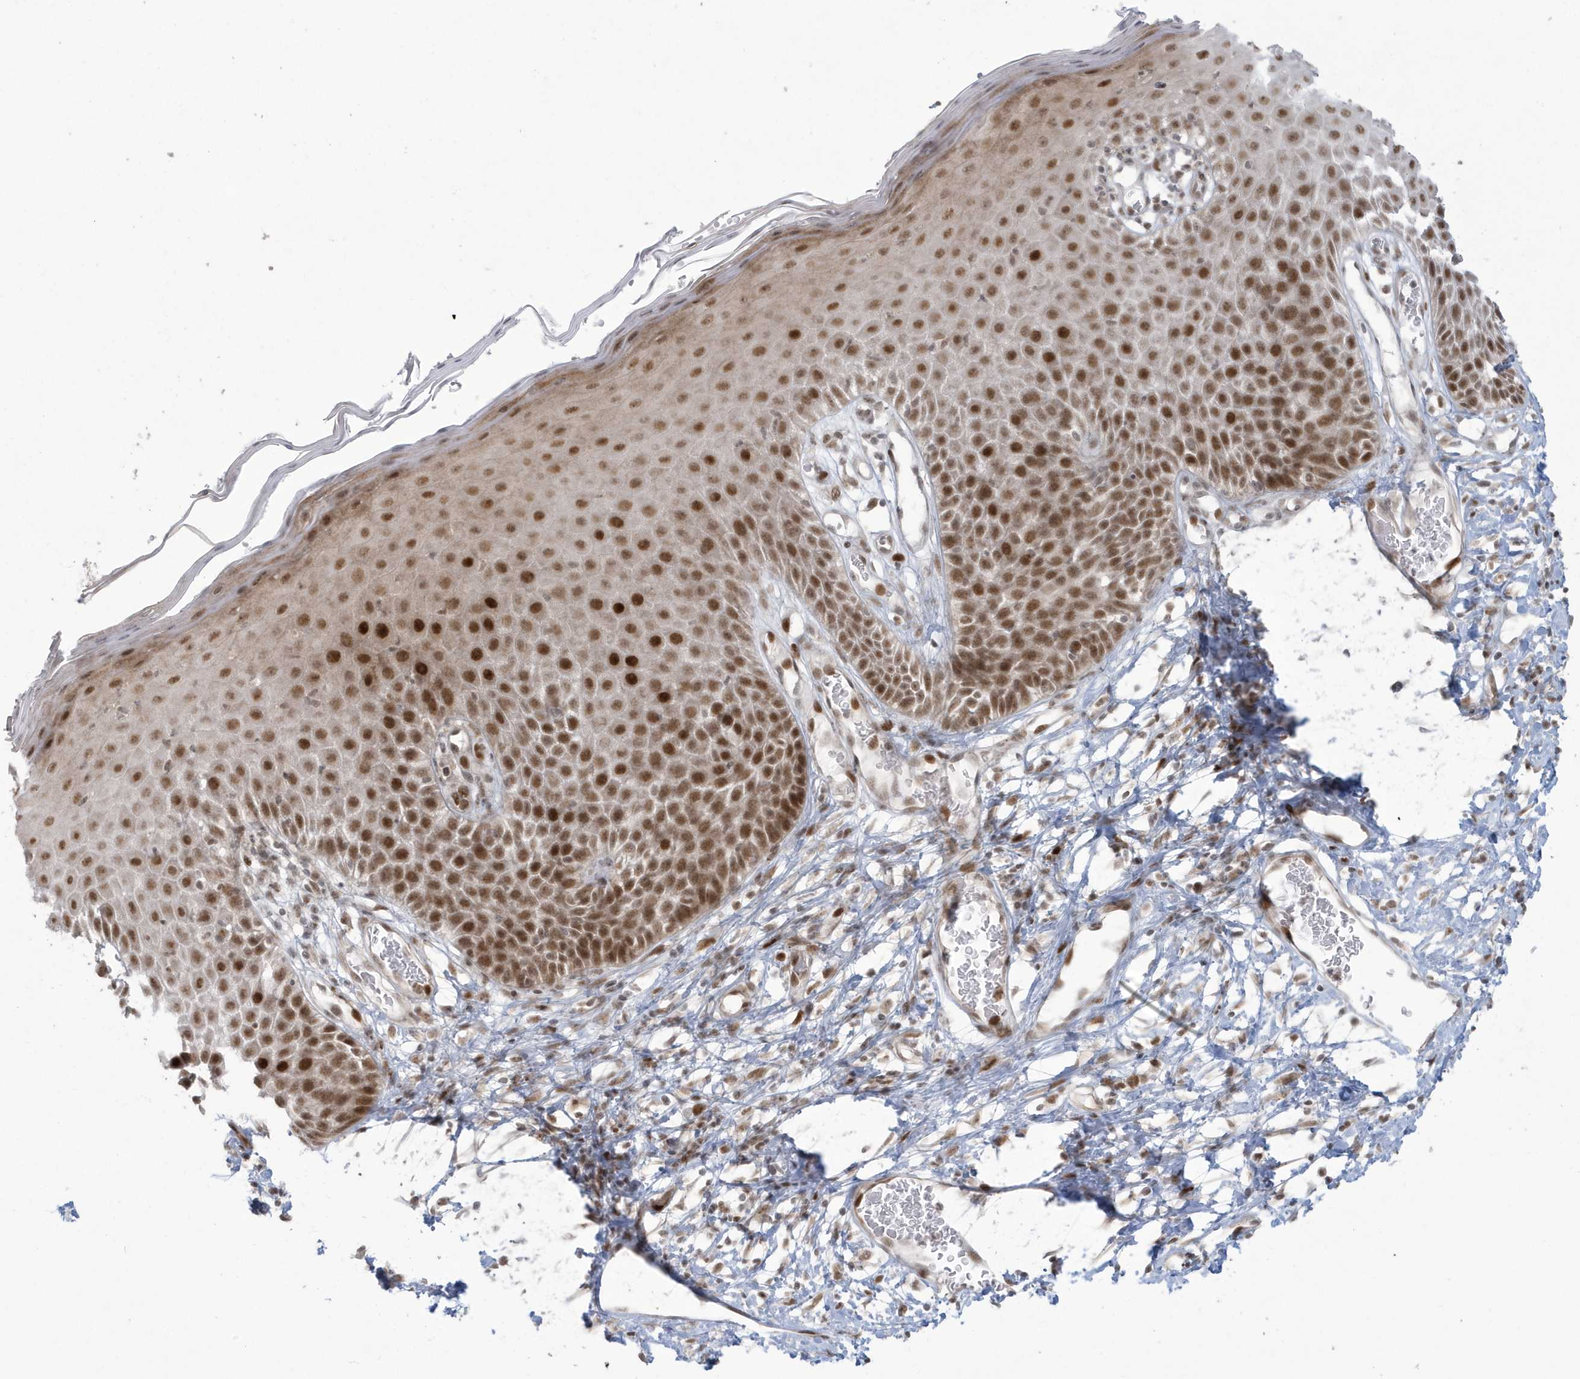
{"staining": {"intensity": "strong", "quantity": ">75%", "location": "nuclear"}, "tissue": "skin", "cell_type": "Epidermal cells", "image_type": "normal", "snomed": [{"axis": "morphology", "description": "Normal tissue, NOS"}, {"axis": "topography", "description": "Vulva"}], "caption": "Protein analysis of benign skin shows strong nuclear expression in approximately >75% of epidermal cells. The staining was performed using DAB (3,3'-diaminobenzidine), with brown indicating positive protein expression. Nuclei are stained blue with hematoxylin.", "gene": "C1orf52", "patient": {"sex": "female", "age": 68}}